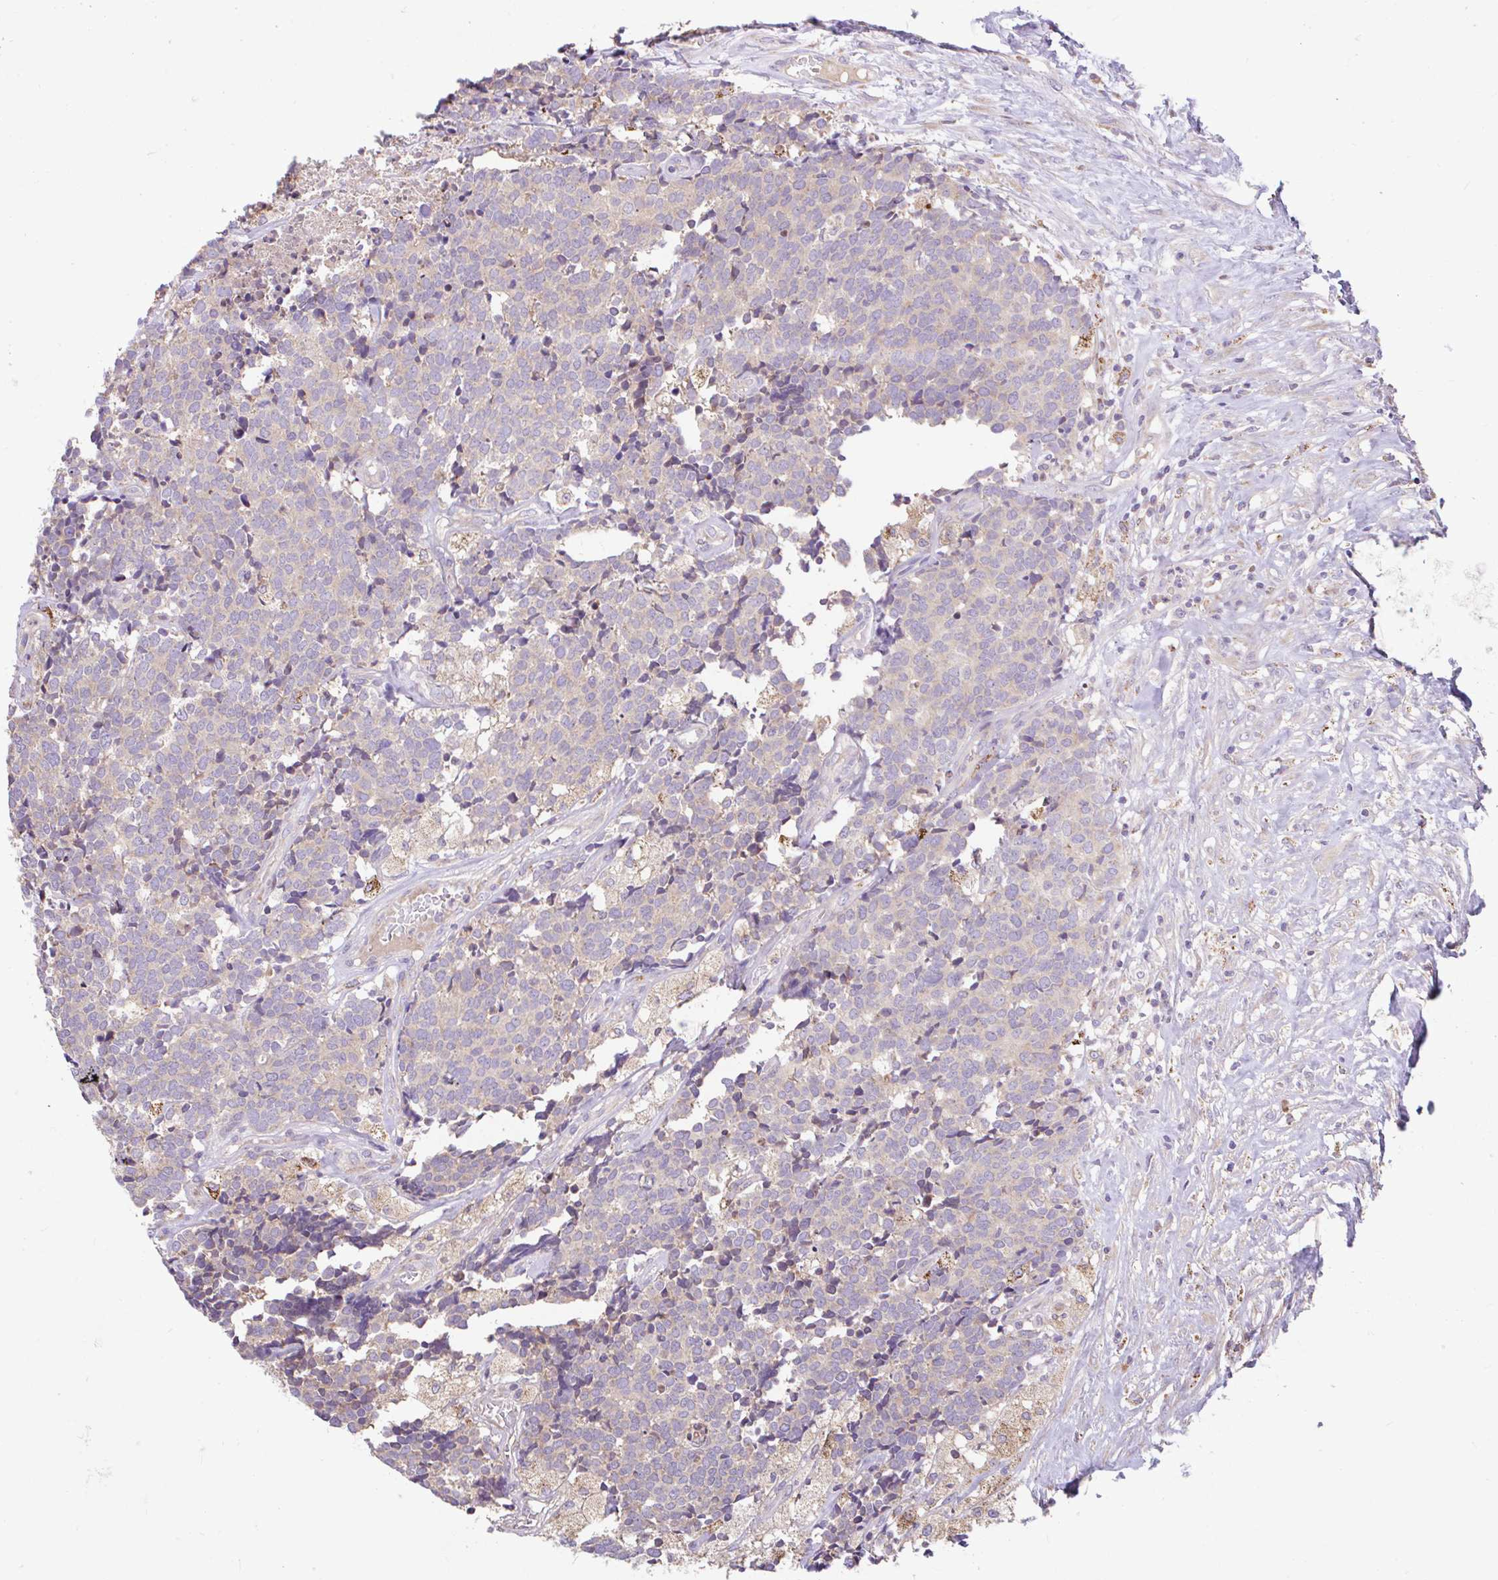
{"staining": {"intensity": "negative", "quantity": "none", "location": "none"}, "tissue": "carcinoid", "cell_type": "Tumor cells", "image_type": "cancer", "snomed": [{"axis": "morphology", "description": "Carcinoid, malignant, NOS"}, {"axis": "topography", "description": "Skin"}], "caption": "Carcinoid stained for a protein using immunohistochemistry shows no positivity tumor cells.", "gene": "RALBP1", "patient": {"sex": "female", "age": 79}}